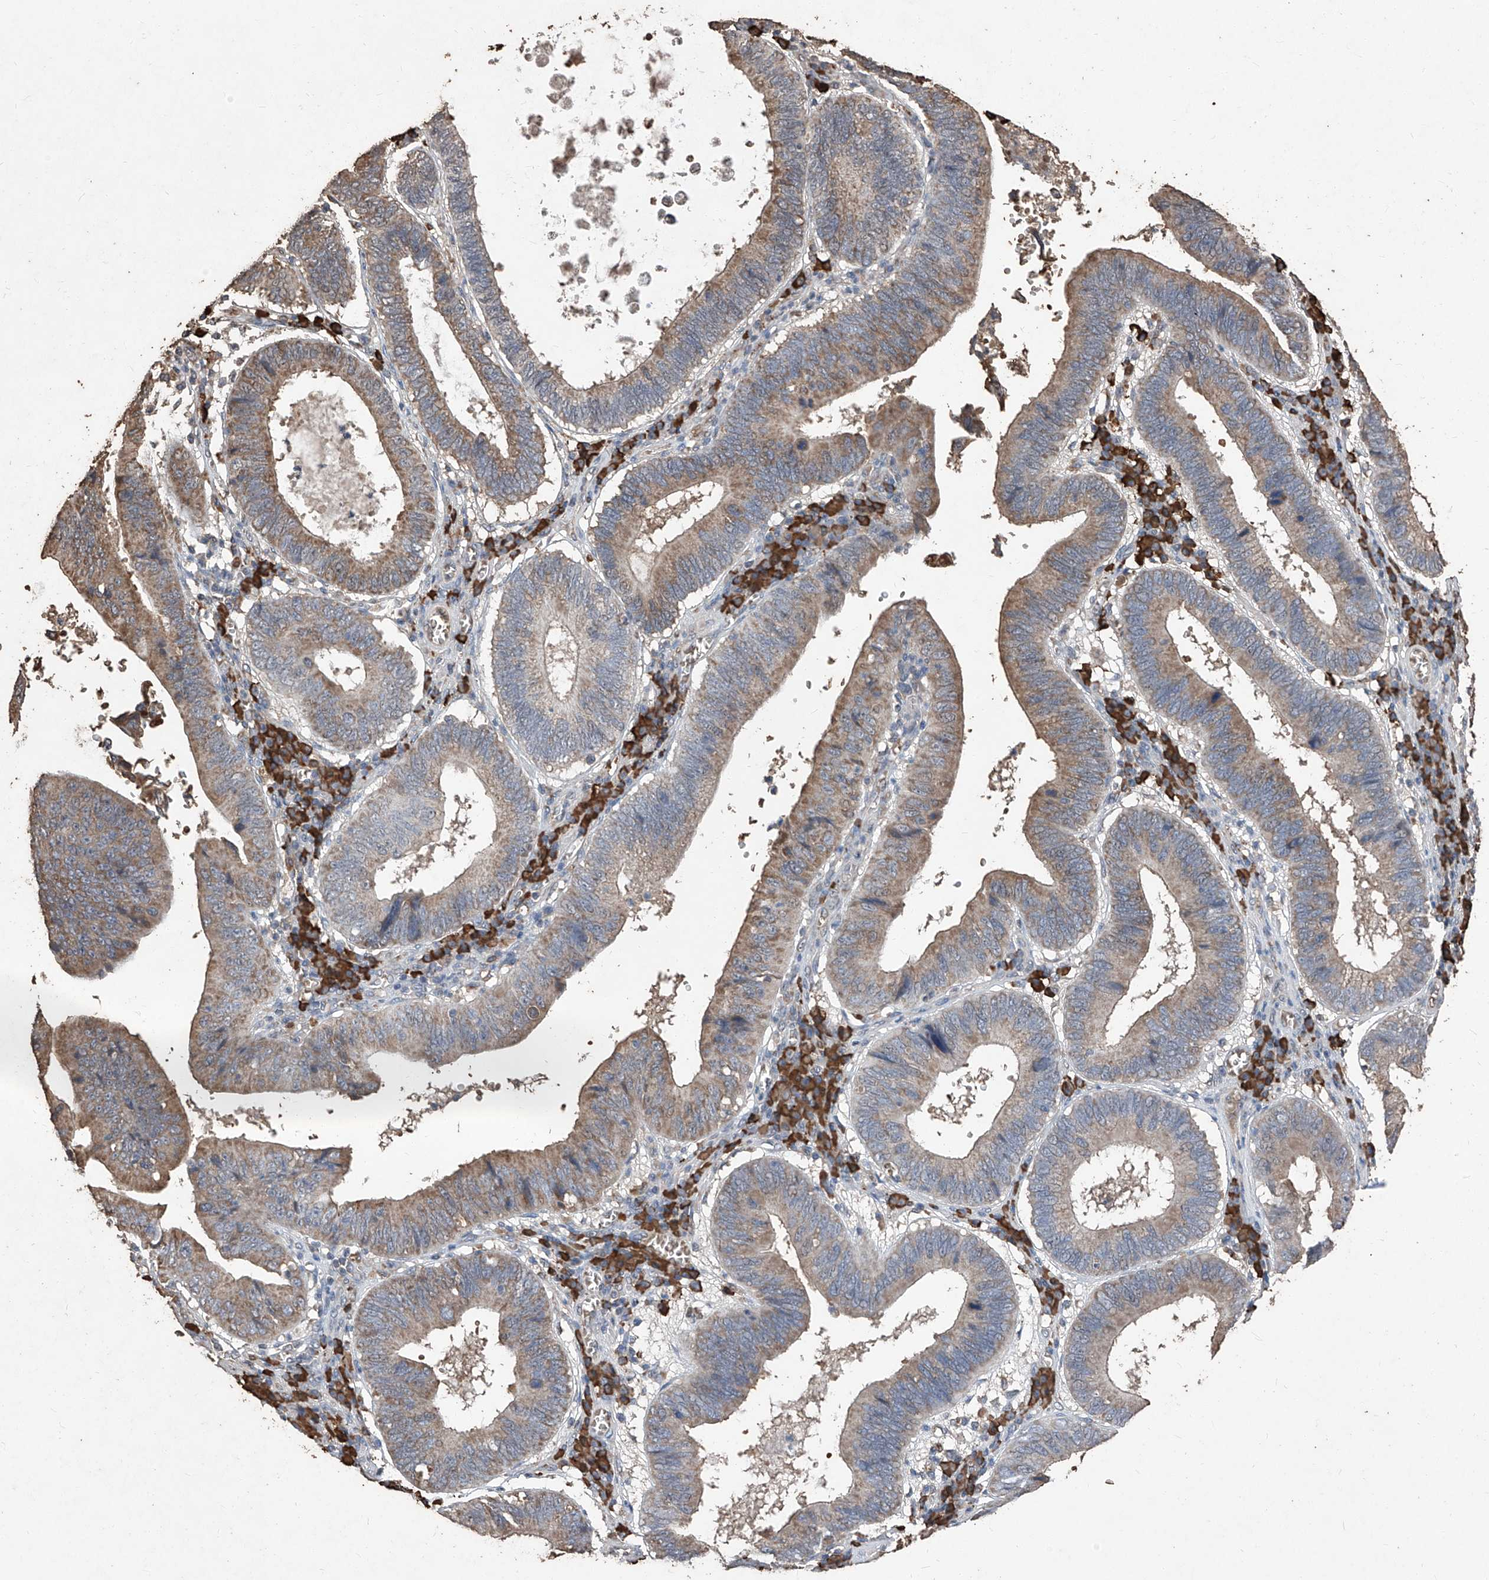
{"staining": {"intensity": "moderate", "quantity": "25%-75%", "location": "cytoplasmic/membranous"}, "tissue": "stomach cancer", "cell_type": "Tumor cells", "image_type": "cancer", "snomed": [{"axis": "morphology", "description": "Adenocarcinoma, NOS"}, {"axis": "topography", "description": "Stomach"}], "caption": "High-magnification brightfield microscopy of stomach cancer (adenocarcinoma) stained with DAB (brown) and counterstained with hematoxylin (blue). tumor cells exhibit moderate cytoplasmic/membranous staining is present in about25%-75% of cells. (DAB (3,3'-diaminobenzidine) IHC with brightfield microscopy, high magnification).", "gene": "EML1", "patient": {"sex": "male", "age": 59}}